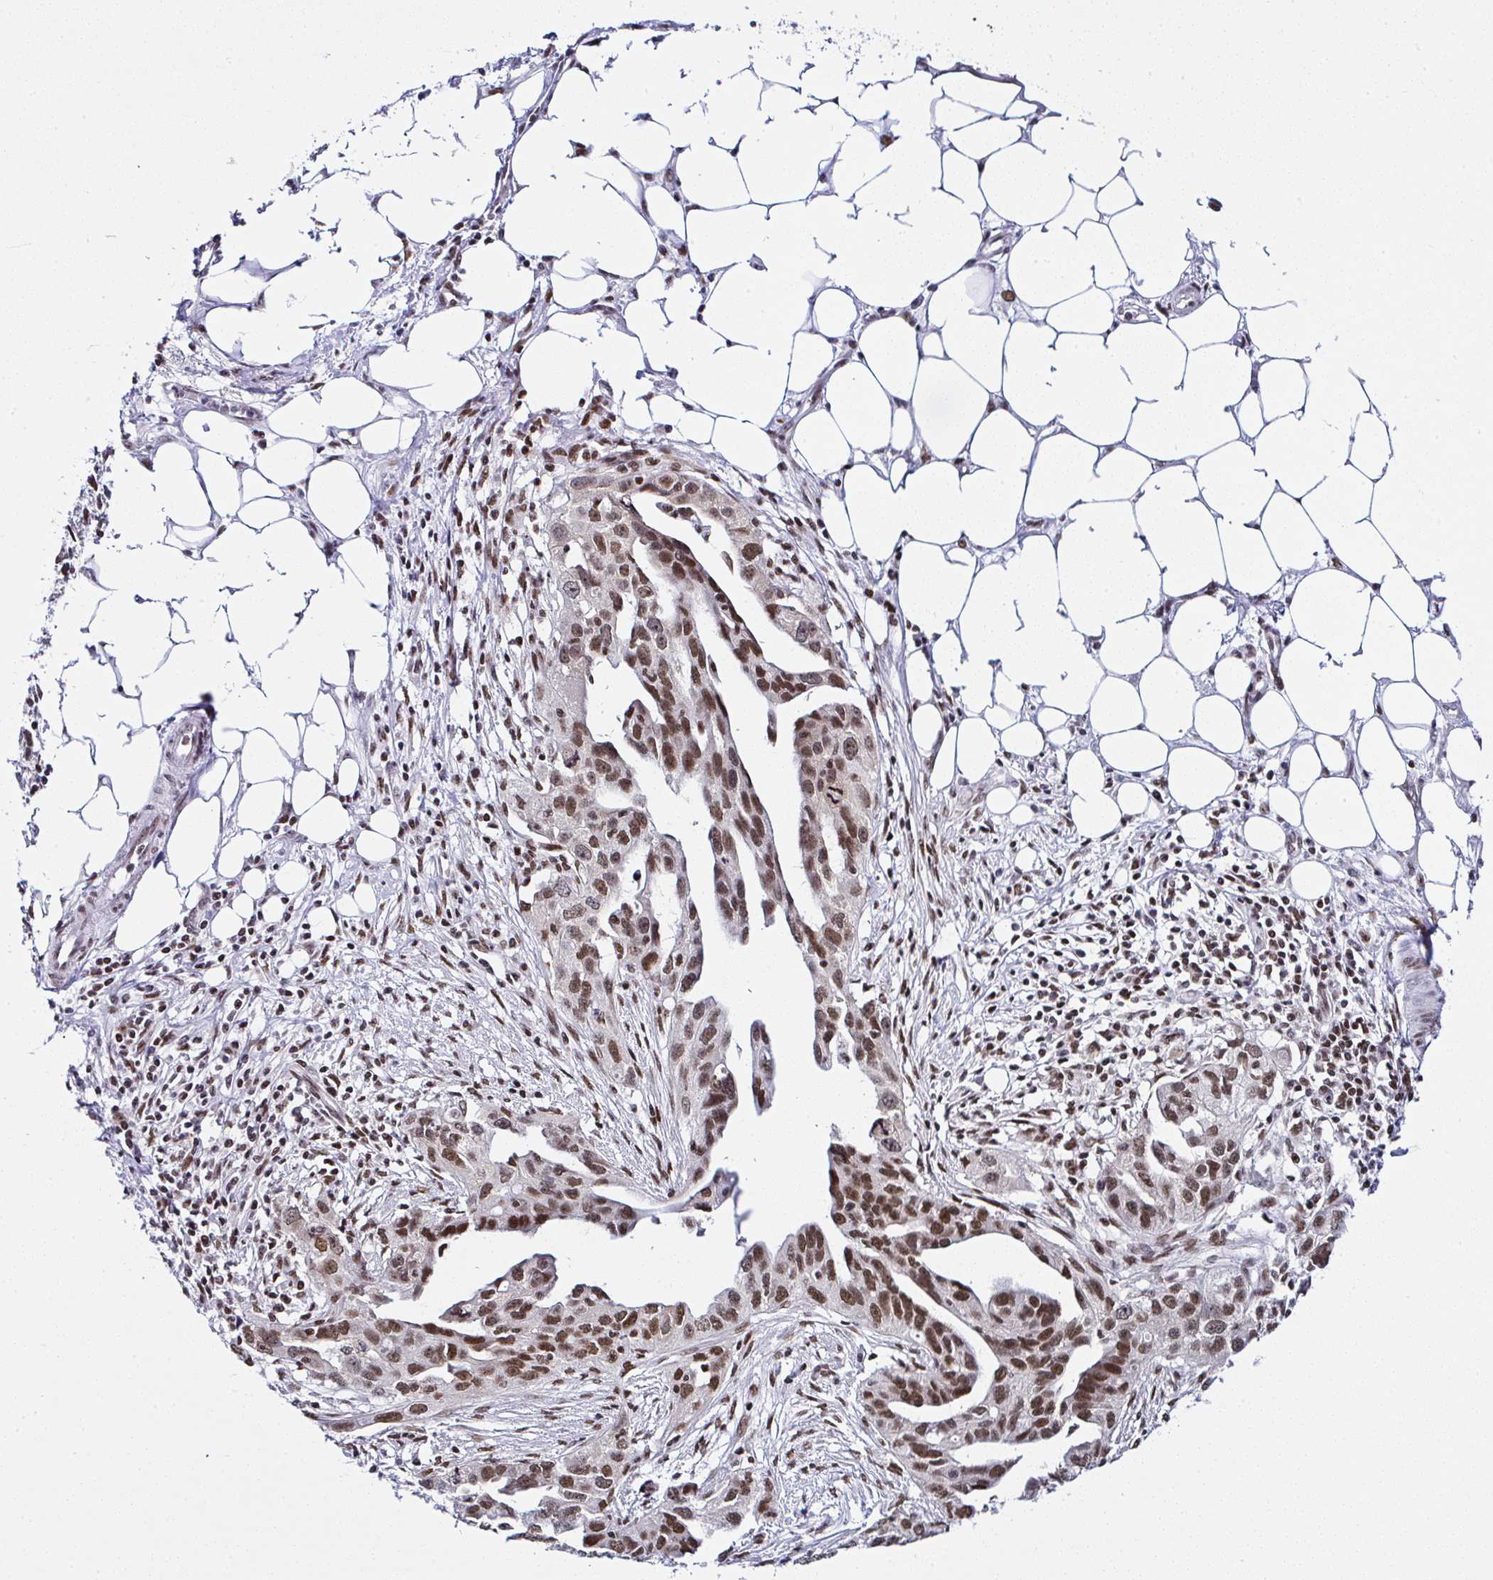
{"staining": {"intensity": "moderate", "quantity": ">75%", "location": "nuclear"}, "tissue": "ovarian cancer", "cell_type": "Tumor cells", "image_type": "cancer", "snomed": [{"axis": "morphology", "description": "Carcinoma, endometroid"}, {"axis": "morphology", "description": "Cystadenocarcinoma, serous, NOS"}, {"axis": "topography", "description": "Ovary"}], "caption": "Tumor cells show medium levels of moderate nuclear positivity in about >75% of cells in ovarian serous cystadenocarcinoma. The protein is shown in brown color, while the nuclei are stained blue.", "gene": "DR1", "patient": {"sex": "female", "age": 45}}